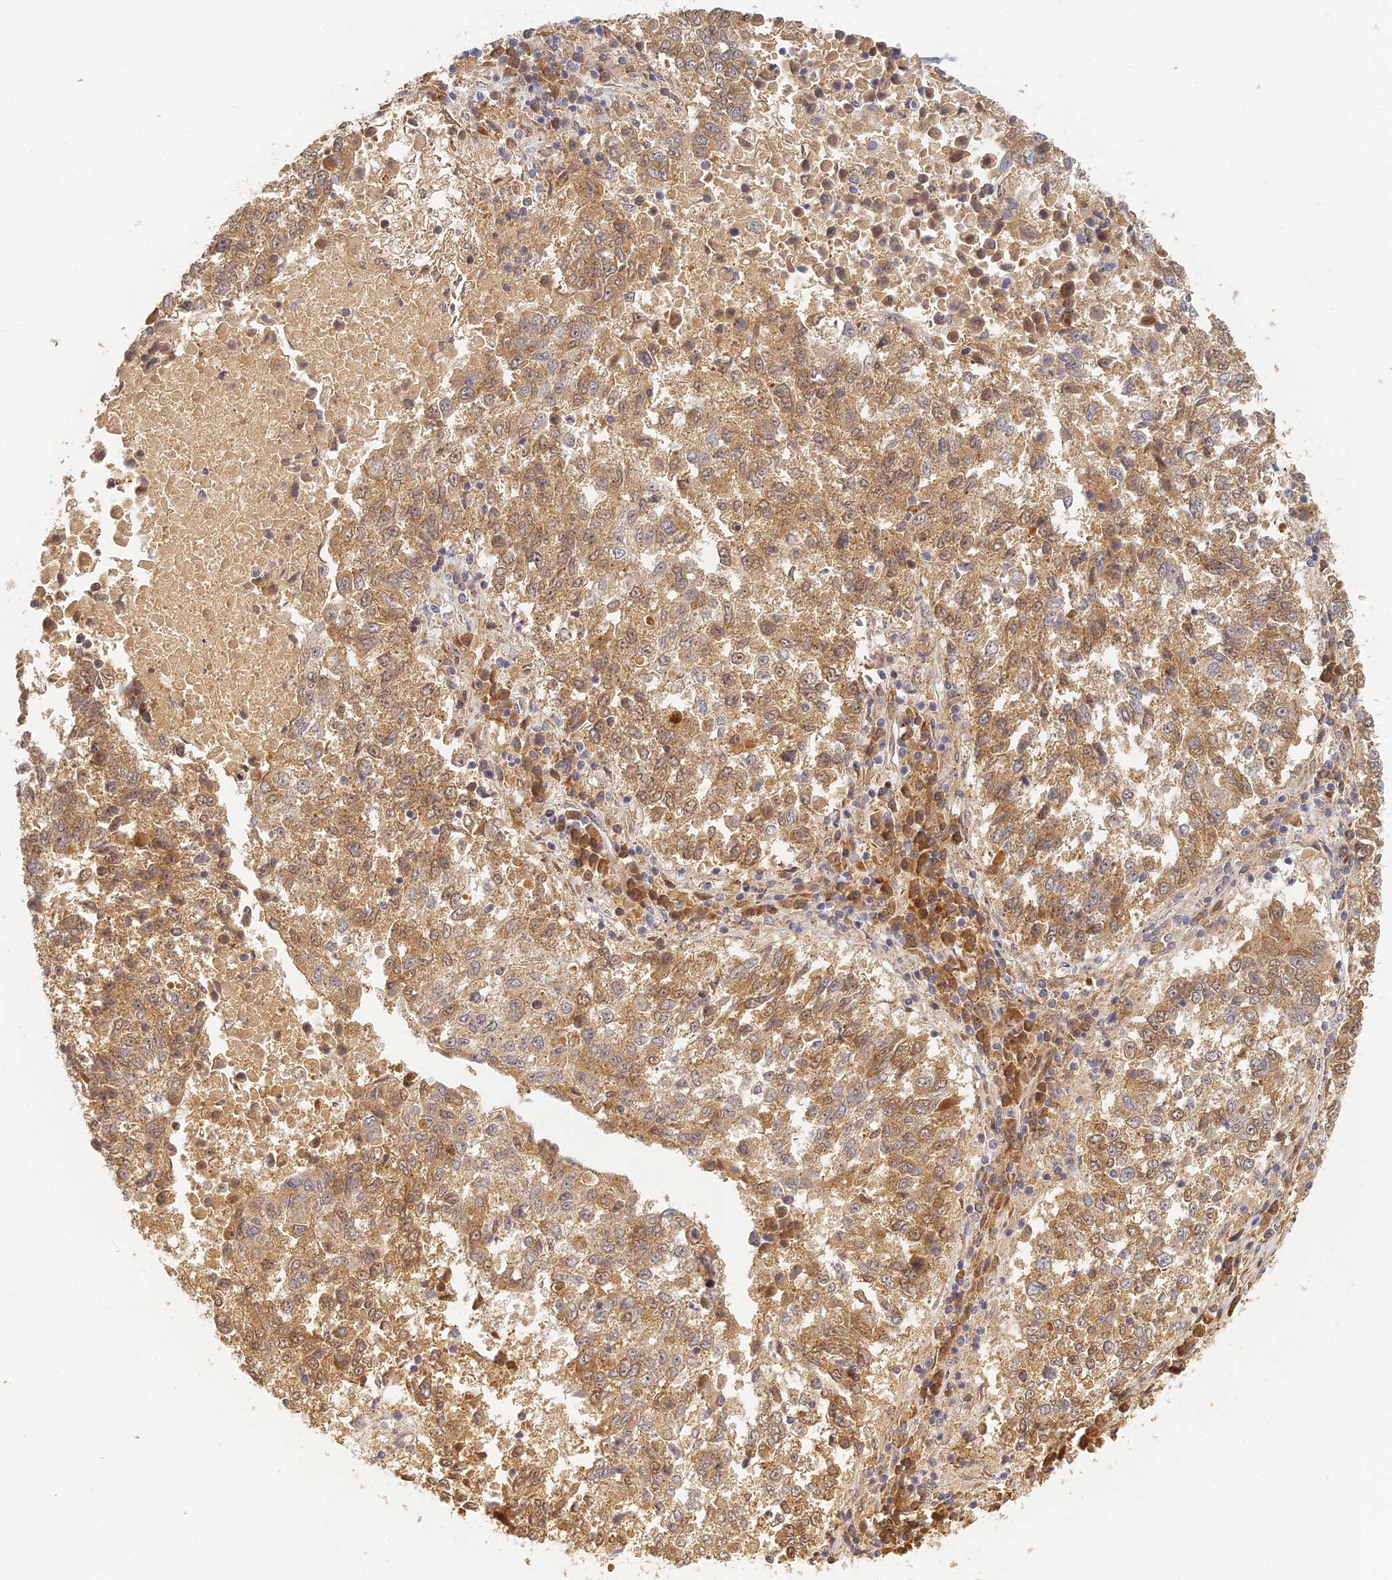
{"staining": {"intensity": "moderate", "quantity": ">75%", "location": "cytoplasmic/membranous"}, "tissue": "lung cancer", "cell_type": "Tumor cells", "image_type": "cancer", "snomed": [{"axis": "morphology", "description": "Squamous cell carcinoma, NOS"}, {"axis": "topography", "description": "Lung"}], "caption": "Lung cancer was stained to show a protein in brown. There is medium levels of moderate cytoplasmic/membranous expression in approximately >75% of tumor cells.", "gene": "RGL3", "patient": {"sex": "male", "age": 73}}